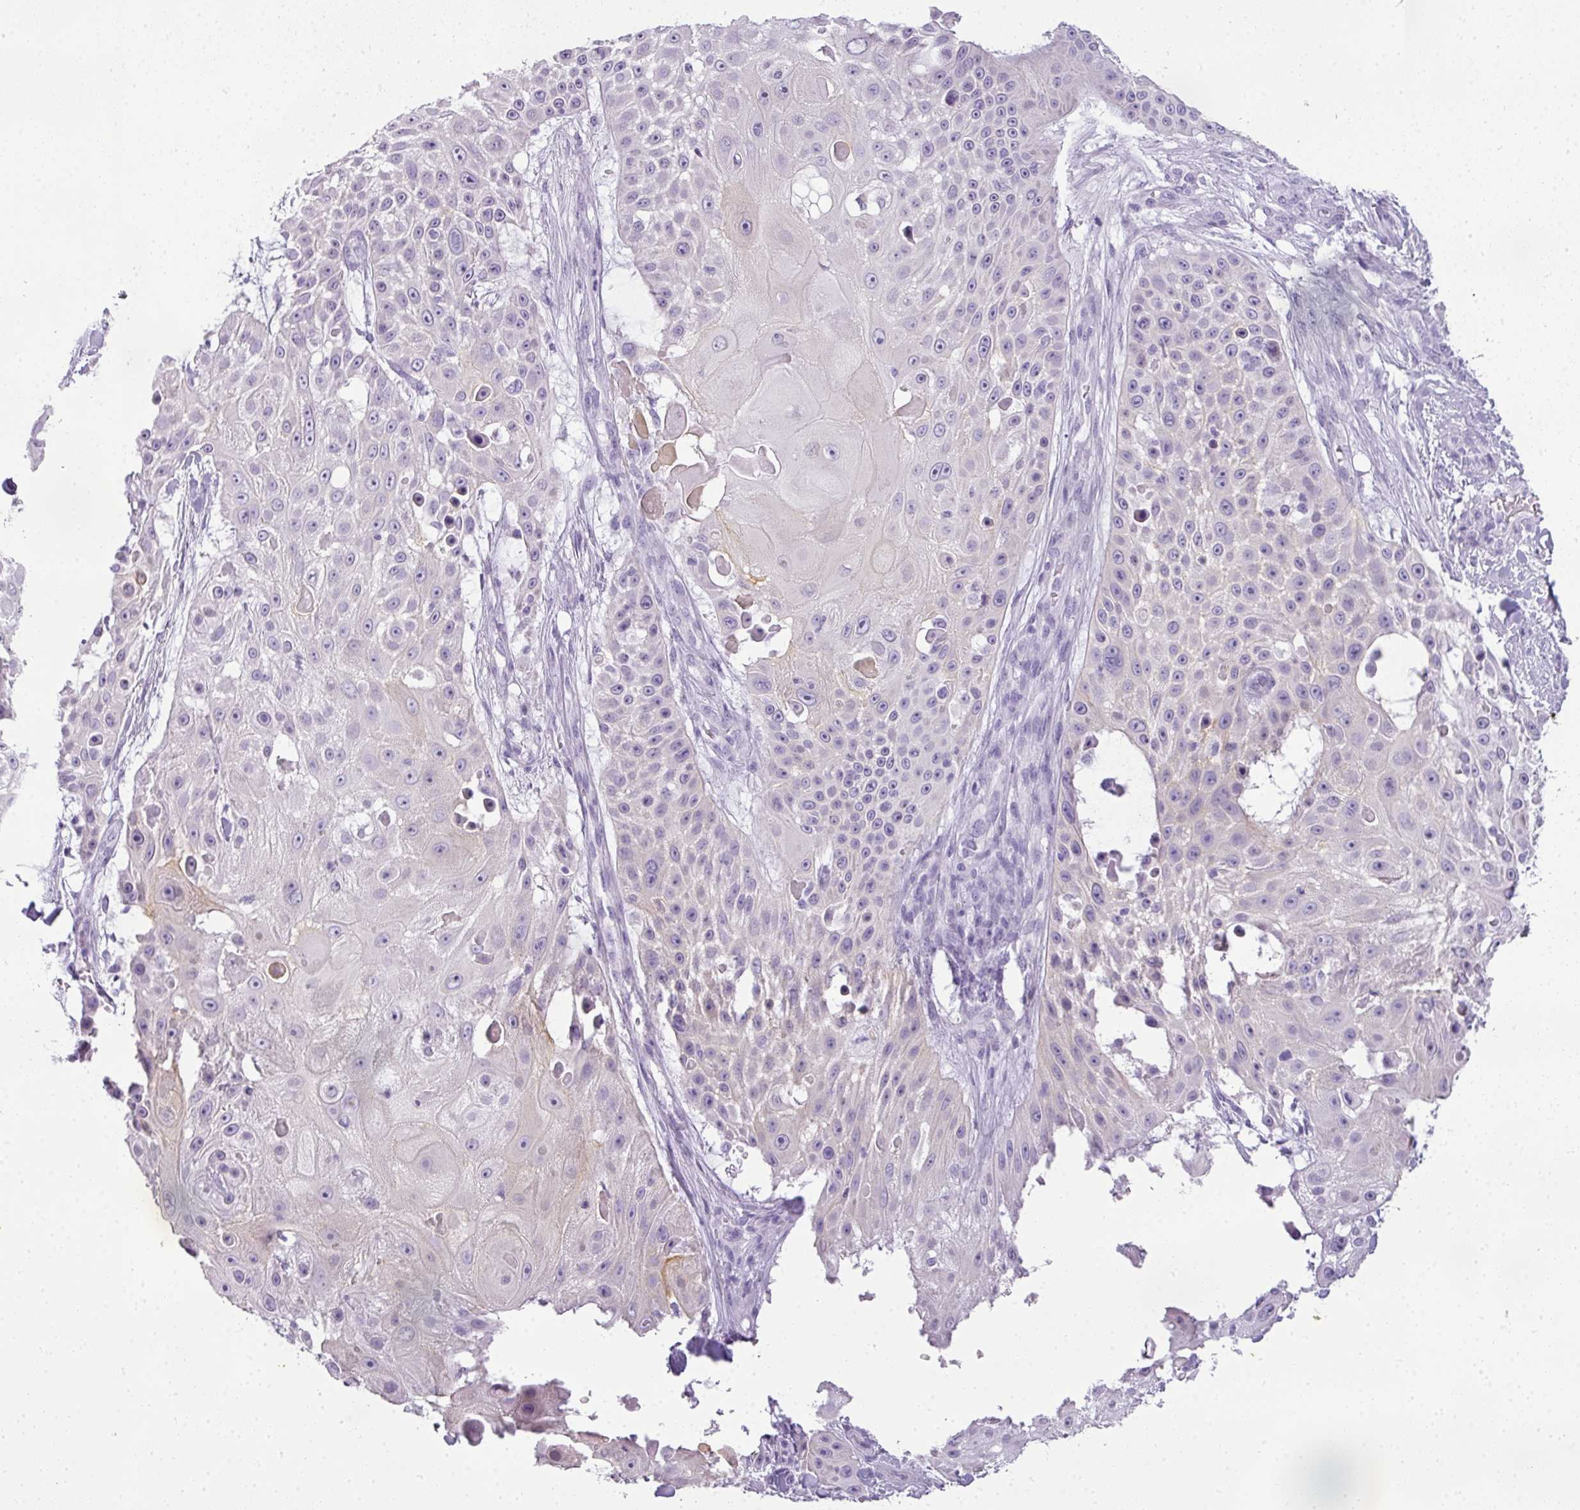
{"staining": {"intensity": "negative", "quantity": "none", "location": "none"}, "tissue": "skin cancer", "cell_type": "Tumor cells", "image_type": "cancer", "snomed": [{"axis": "morphology", "description": "Squamous cell carcinoma, NOS"}, {"axis": "topography", "description": "Skin"}], "caption": "DAB (3,3'-diaminobenzidine) immunohistochemical staining of skin cancer (squamous cell carcinoma) exhibits no significant positivity in tumor cells. (DAB immunohistochemistry (IHC) with hematoxylin counter stain).", "gene": "RBMY1F", "patient": {"sex": "female", "age": 86}}